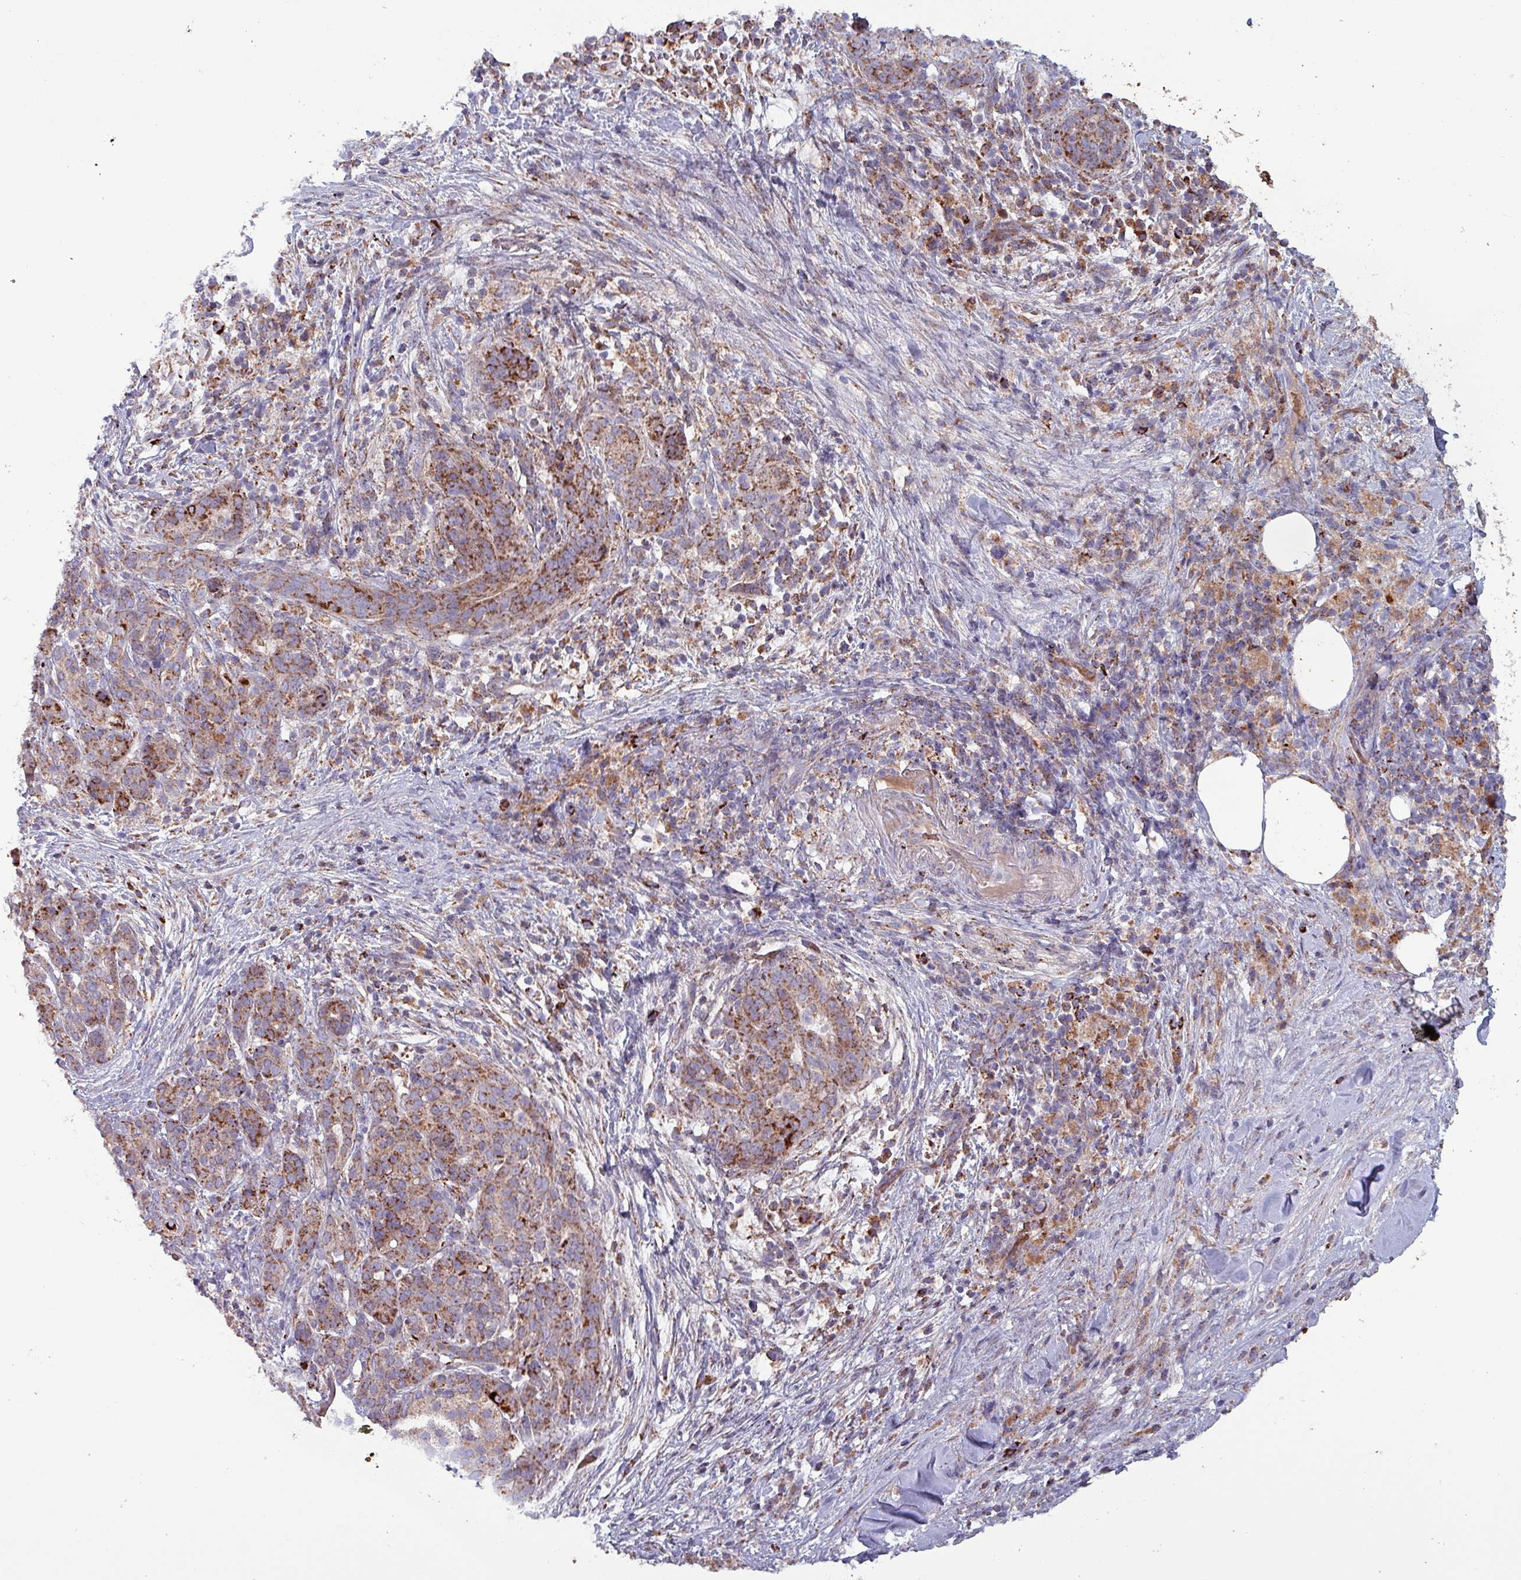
{"staining": {"intensity": "moderate", "quantity": ">75%", "location": "cytoplasmic/membranous"}, "tissue": "pancreatic cancer", "cell_type": "Tumor cells", "image_type": "cancer", "snomed": [{"axis": "morphology", "description": "Adenocarcinoma, NOS"}, {"axis": "topography", "description": "Pancreas"}], "caption": "Protein expression analysis of human pancreatic cancer (adenocarcinoma) reveals moderate cytoplasmic/membranous positivity in approximately >75% of tumor cells.", "gene": "ZNF322", "patient": {"sex": "male", "age": 44}}